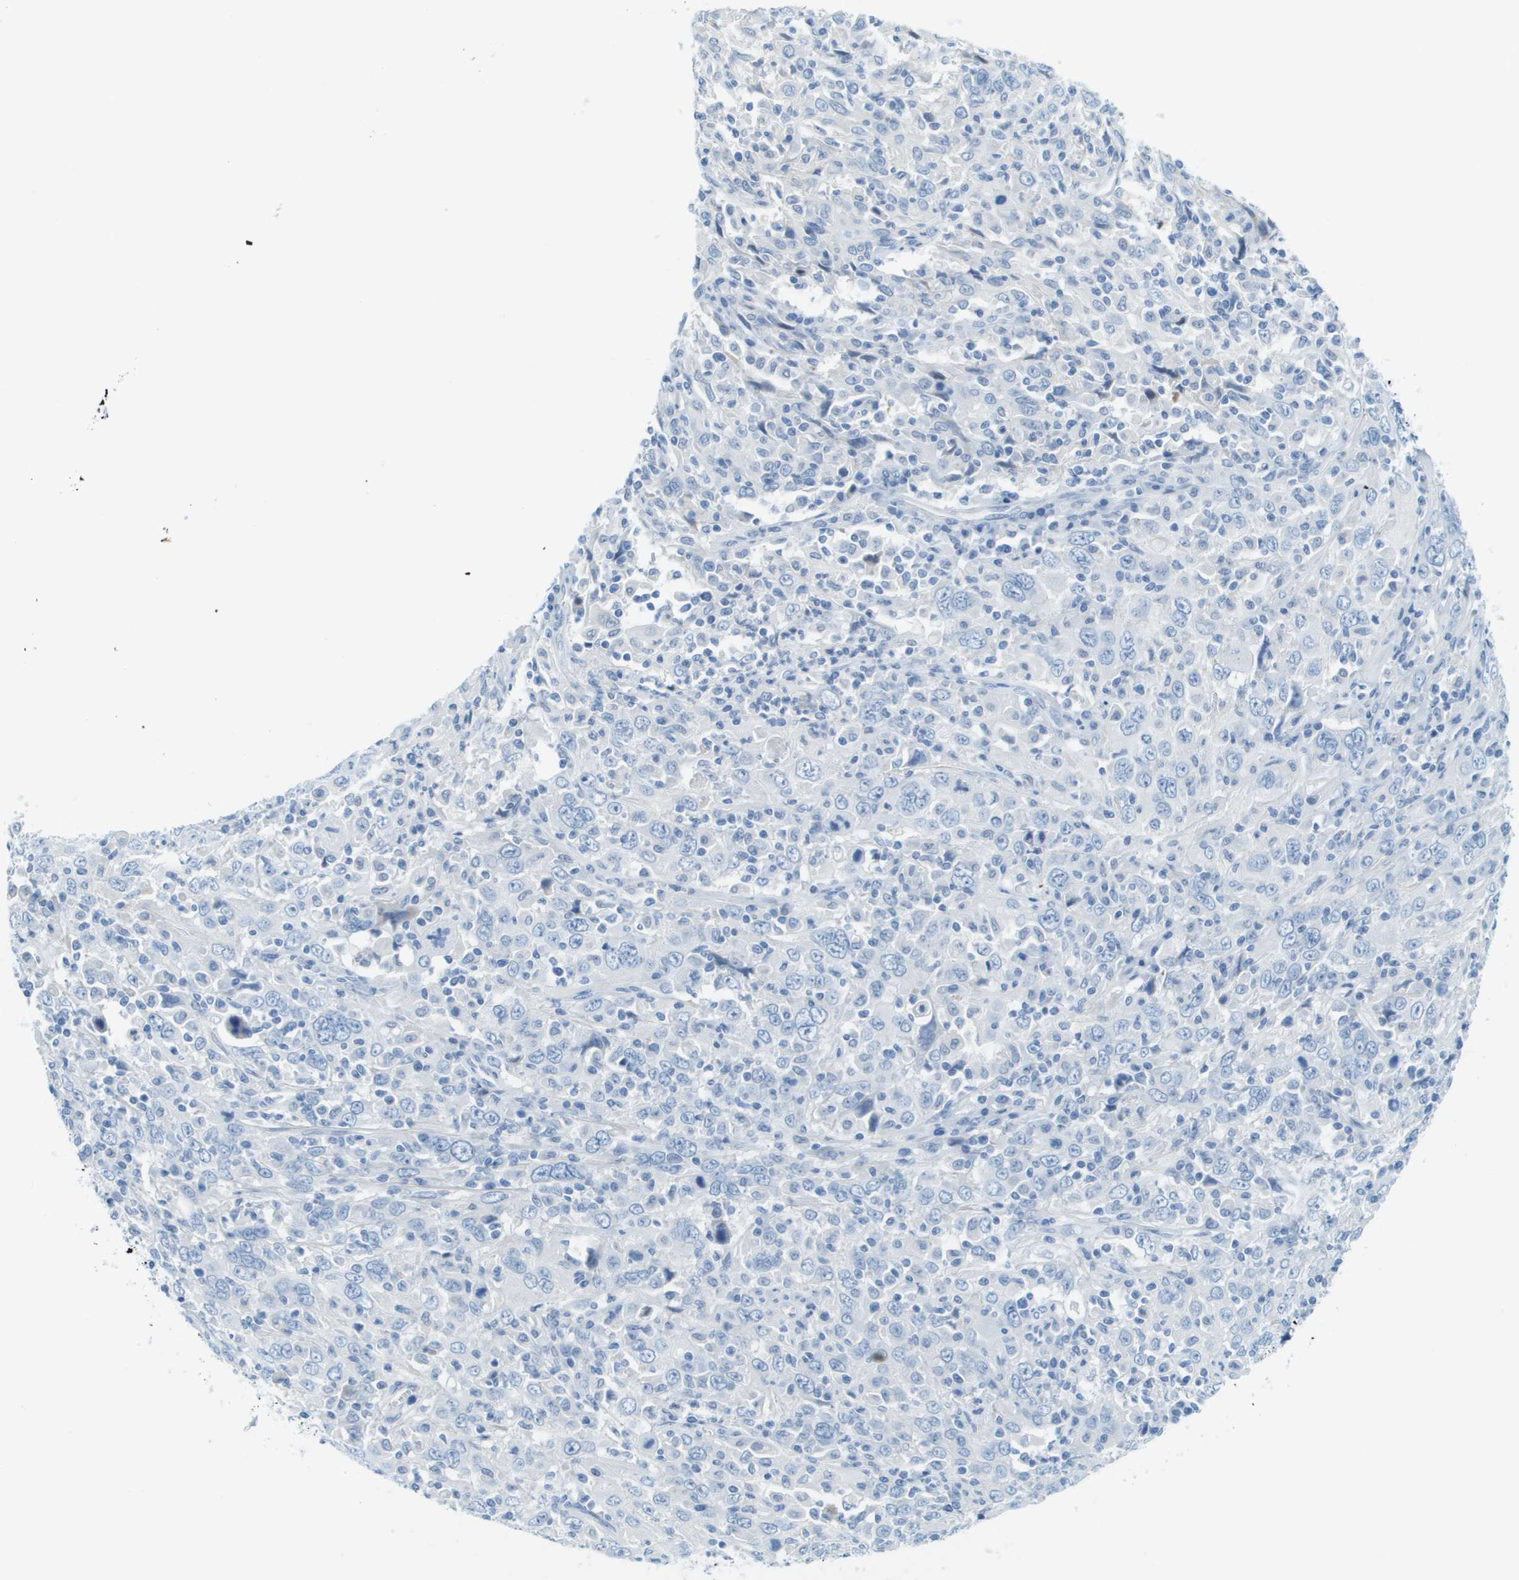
{"staining": {"intensity": "negative", "quantity": "none", "location": "none"}, "tissue": "cervical cancer", "cell_type": "Tumor cells", "image_type": "cancer", "snomed": [{"axis": "morphology", "description": "Squamous cell carcinoma, NOS"}, {"axis": "topography", "description": "Cervix"}], "caption": "Cervical cancer was stained to show a protein in brown. There is no significant staining in tumor cells.", "gene": "CDHR2", "patient": {"sex": "female", "age": 46}}